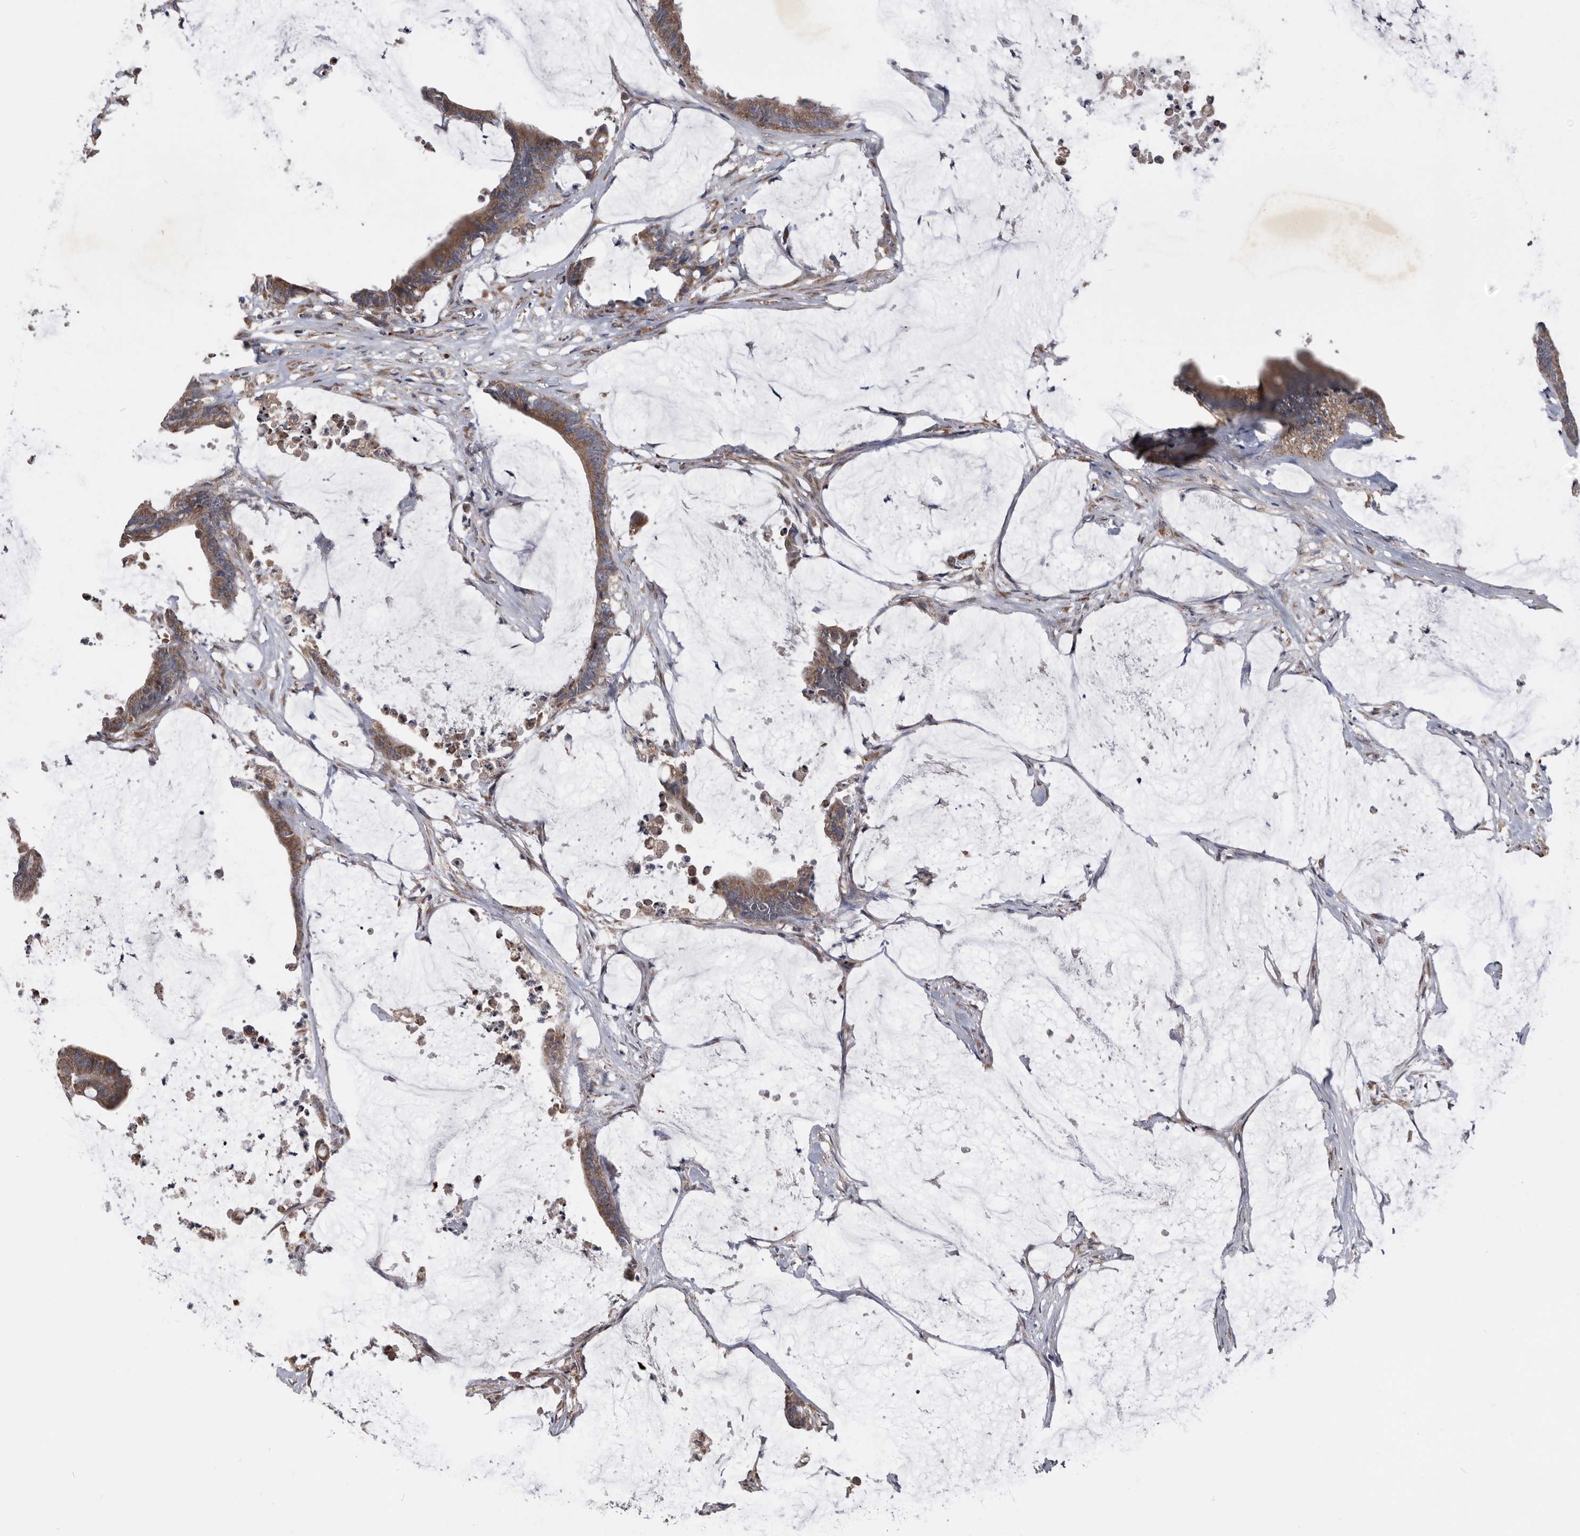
{"staining": {"intensity": "moderate", "quantity": ">75%", "location": "cytoplasmic/membranous"}, "tissue": "colorectal cancer", "cell_type": "Tumor cells", "image_type": "cancer", "snomed": [{"axis": "morphology", "description": "Adenocarcinoma, NOS"}, {"axis": "topography", "description": "Rectum"}], "caption": "Immunohistochemistry (IHC) of colorectal adenocarcinoma displays medium levels of moderate cytoplasmic/membranous staining in about >75% of tumor cells.", "gene": "NRBP1", "patient": {"sex": "female", "age": 66}}